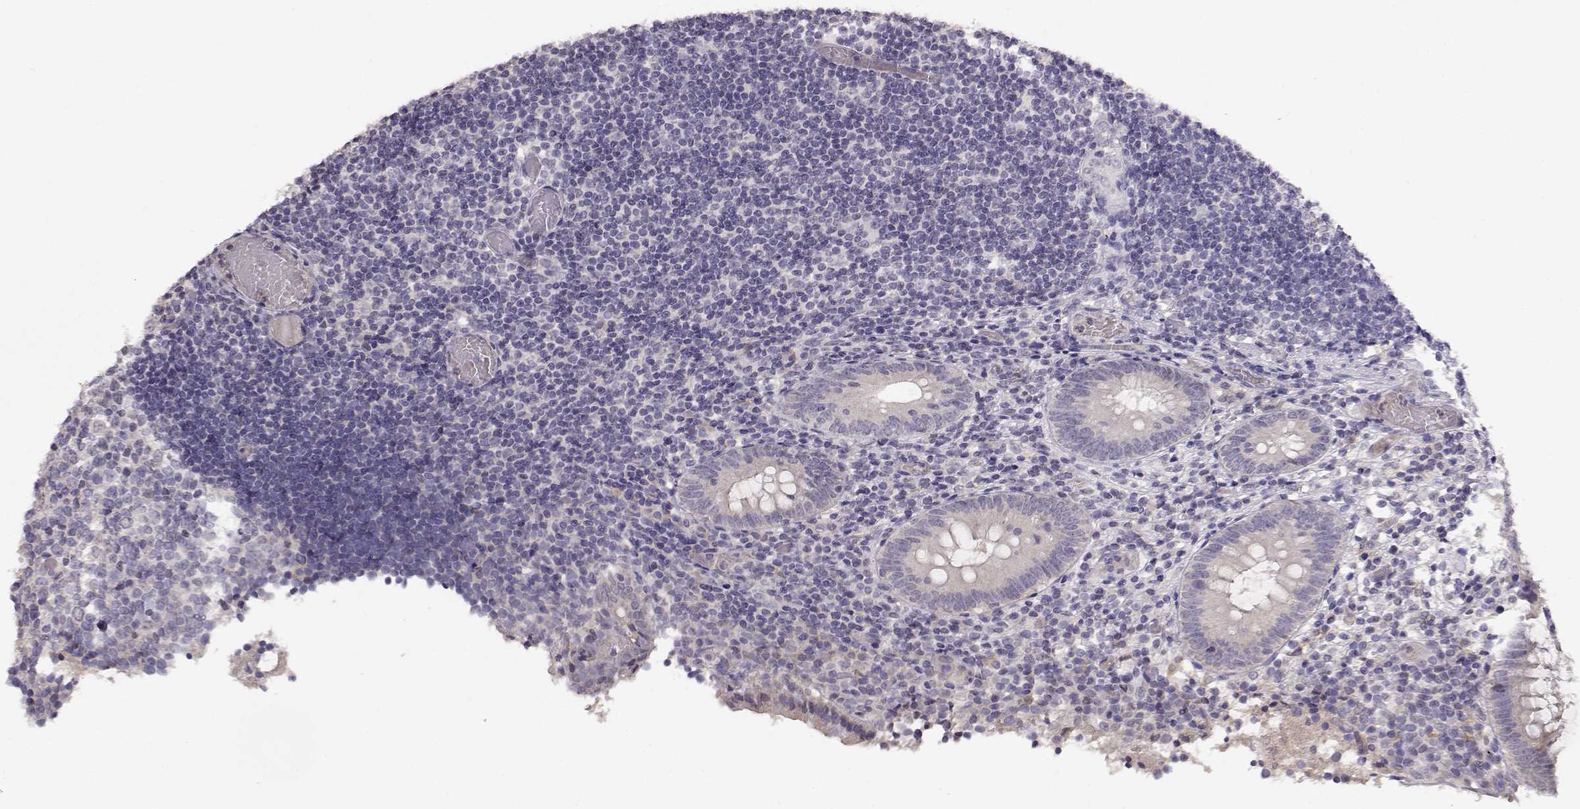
{"staining": {"intensity": "negative", "quantity": "none", "location": "none"}, "tissue": "appendix", "cell_type": "Glandular cells", "image_type": "normal", "snomed": [{"axis": "morphology", "description": "Normal tissue, NOS"}, {"axis": "topography", "description": "Appendix"}], "caption": "The micrograph exhibits no significant staining in glandular cells of appendix. Brightfield microscopy of immunohistochemistry (IHC) stained with DAB (brown) and hematoxylin (blue), captured at high magnification.", "gene": "TACR1", "patient": {"sex": "female", "age": 32}}